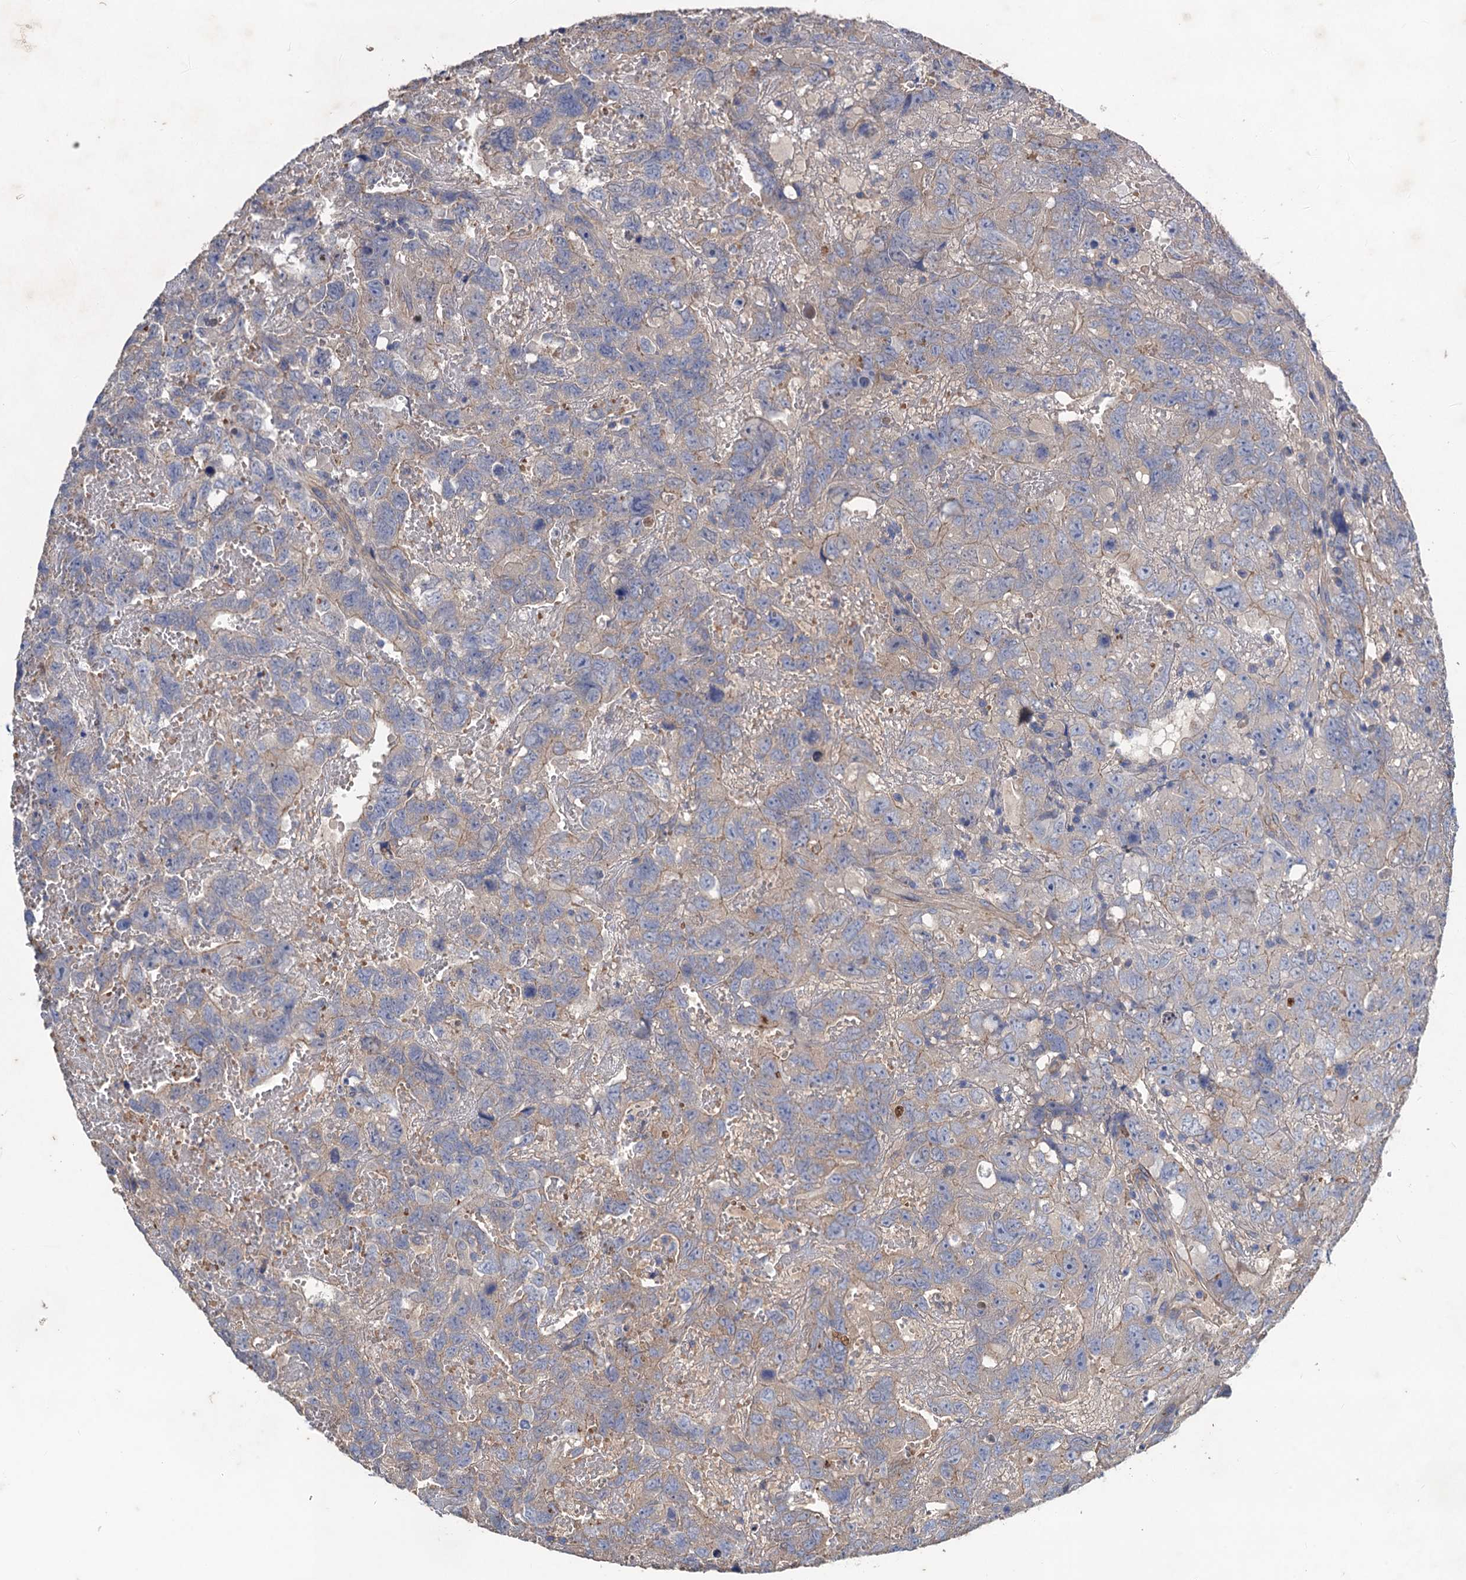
{"staining": {"intensity": "weak", "quantity": "<25%", "location": "cytoplasmic/membranous"}, "tissue": "testis cancer", "cell_type": "Tumor cells", "image_type": "cancer", "snomed": [{"axis": "morphology", "description": "Carcinoma, Embryonal, NOS"}, {"axis": "topography", "description": "Testis"}], "caption": "Immunohistochemical staining of testis cancer demonstrates no significant staining in tumor cells.", "gene": "SMCO3", "patient": {"sex": "male", "age": 45}}